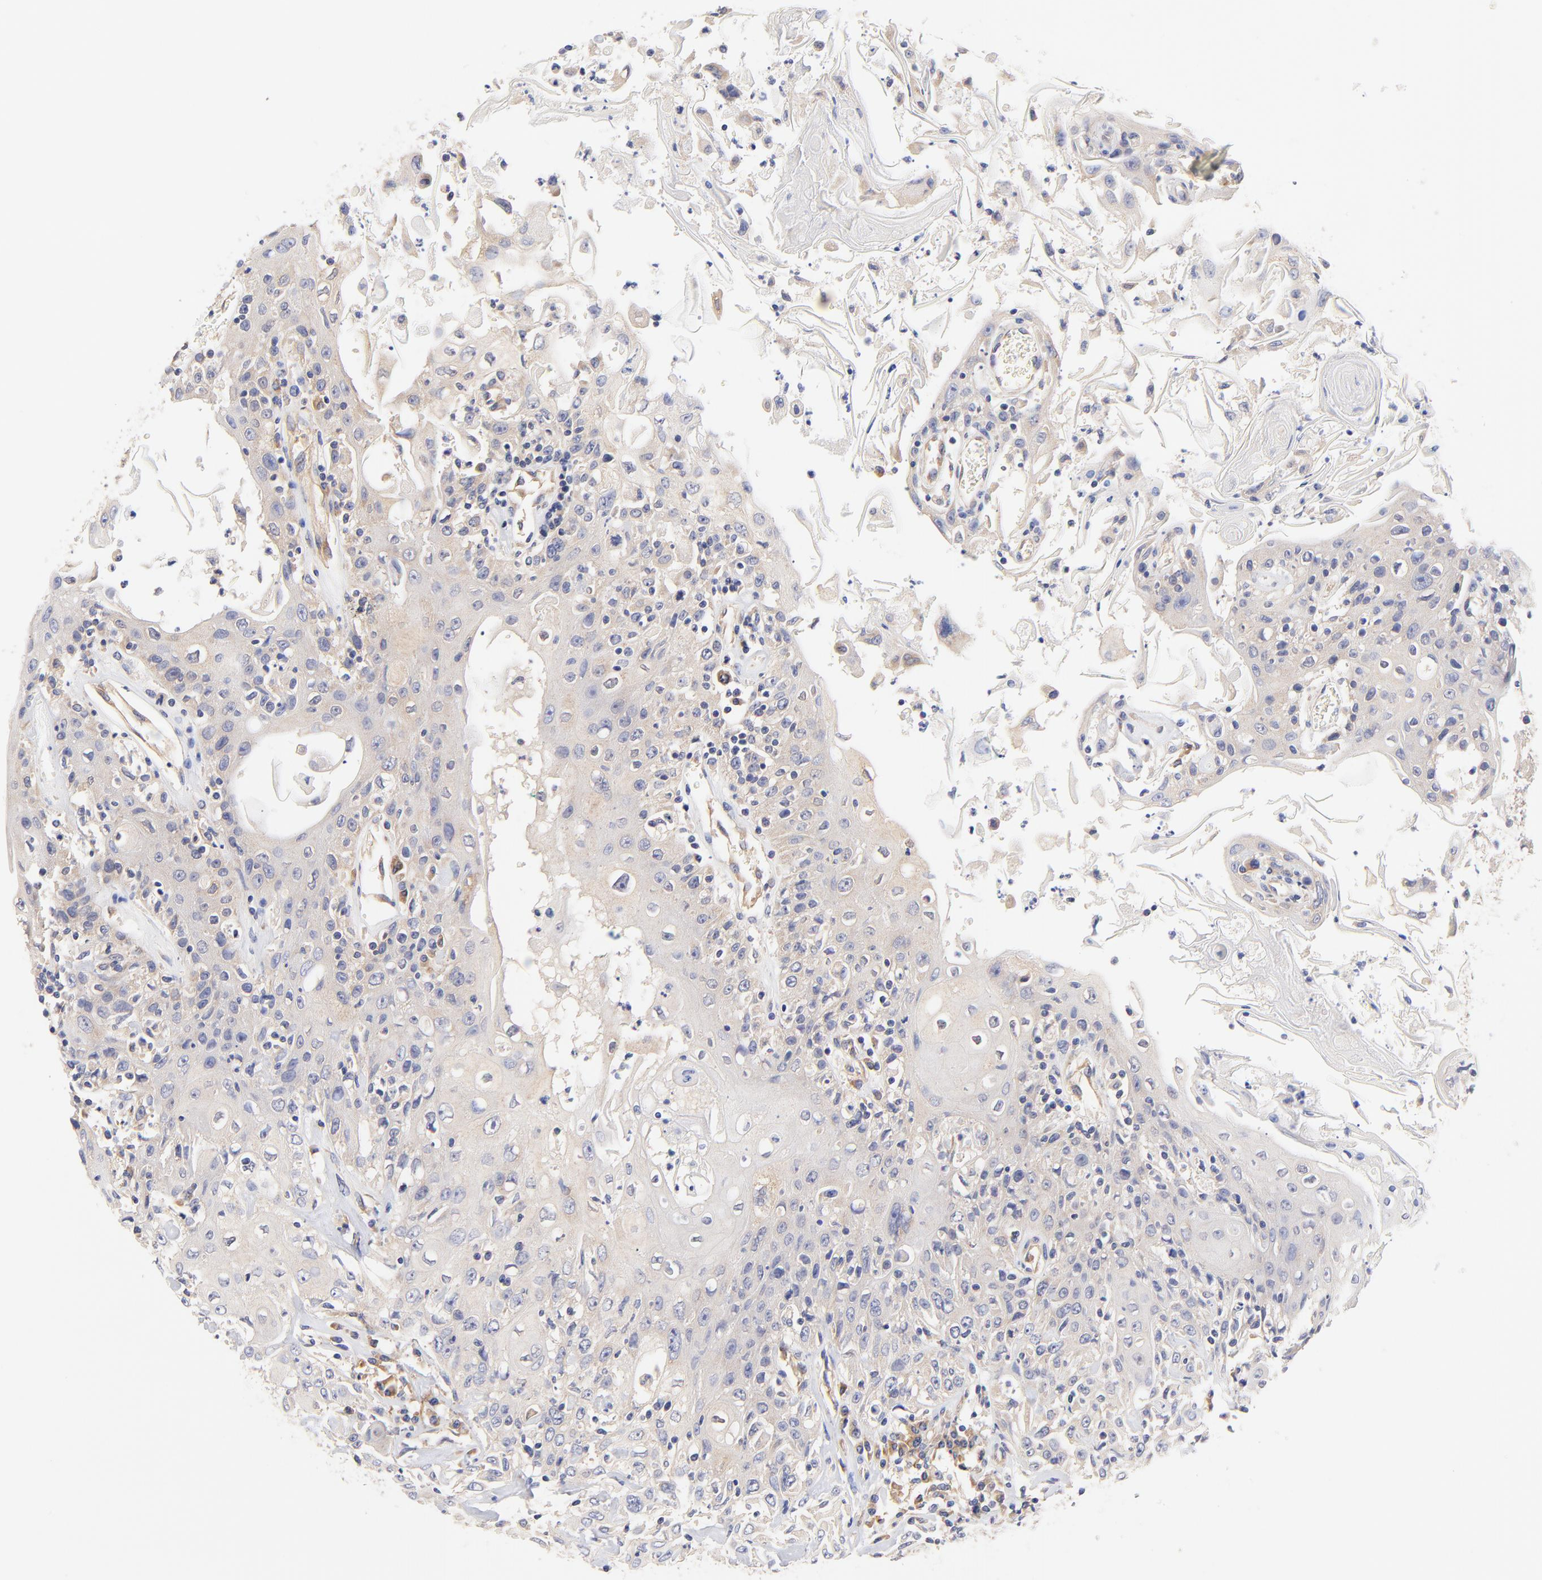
{"staining": {"intensity": "weak", "quantity": "25%-75%", "location": "cytoplasmic/membranous"}, "tissue": "head and neck cancer", "cell_type": "Tumor cells", "image_type": "cancer", "snomed": [{"axis": "morphology", "description": "Squamous cell carcinoma, NOS"}, {"axis": "topography", "description": "Oral tissue"}, {"axis": "topography", "description": "Head-Neck"}], "caption": "The histopathology image displays staining of head and neck squamous cell carcinoma, revealing weak cytoplasmic/membranous protein expression (brown color) within tumor cells.", "gene": "TNFRSF13C", "patient": {"sex": "female", "age": 76}}